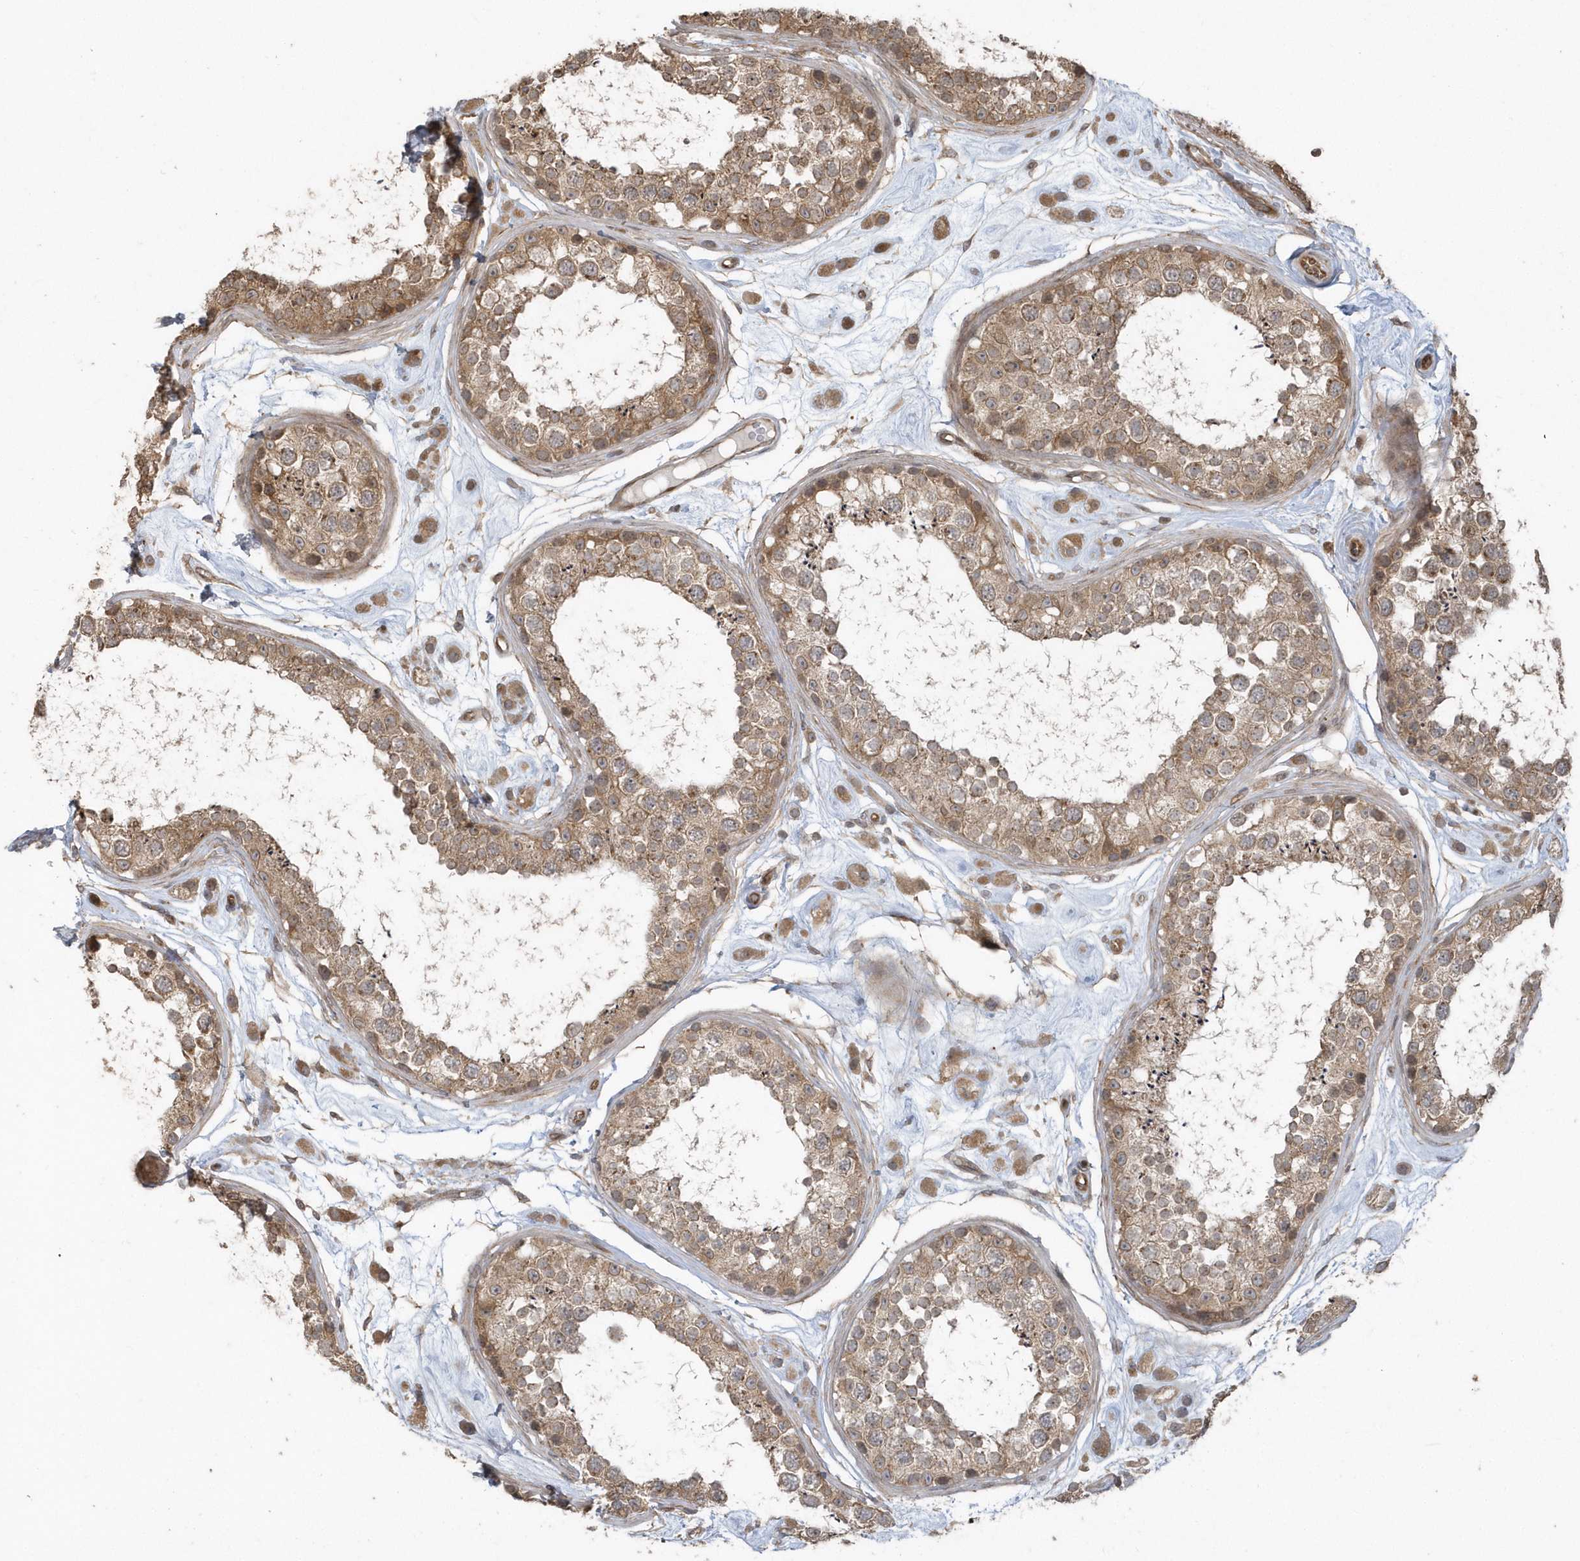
{"staining": {"intensity": "weak", "quantity": ">75%", "location": "cytoplasmic/membranous"}, "tissue": "testis", "cell_type": "Cells in seminiferous ducts", "image_type": "normal", "snomed": [{"axis": "morphology", "description": "Normal tissue, NOS"}, {"axis": "topography", "description": "Testis"}], "caption": "Immunohistochemical staining of unremarkable human testis demonstrates low levels of weak cytoplasmic/membranous expression in approximately >75% of cells in seminiferous ducts.", "gene": "HERPUD1", "patient": {"sex": "male", "age": 25}}